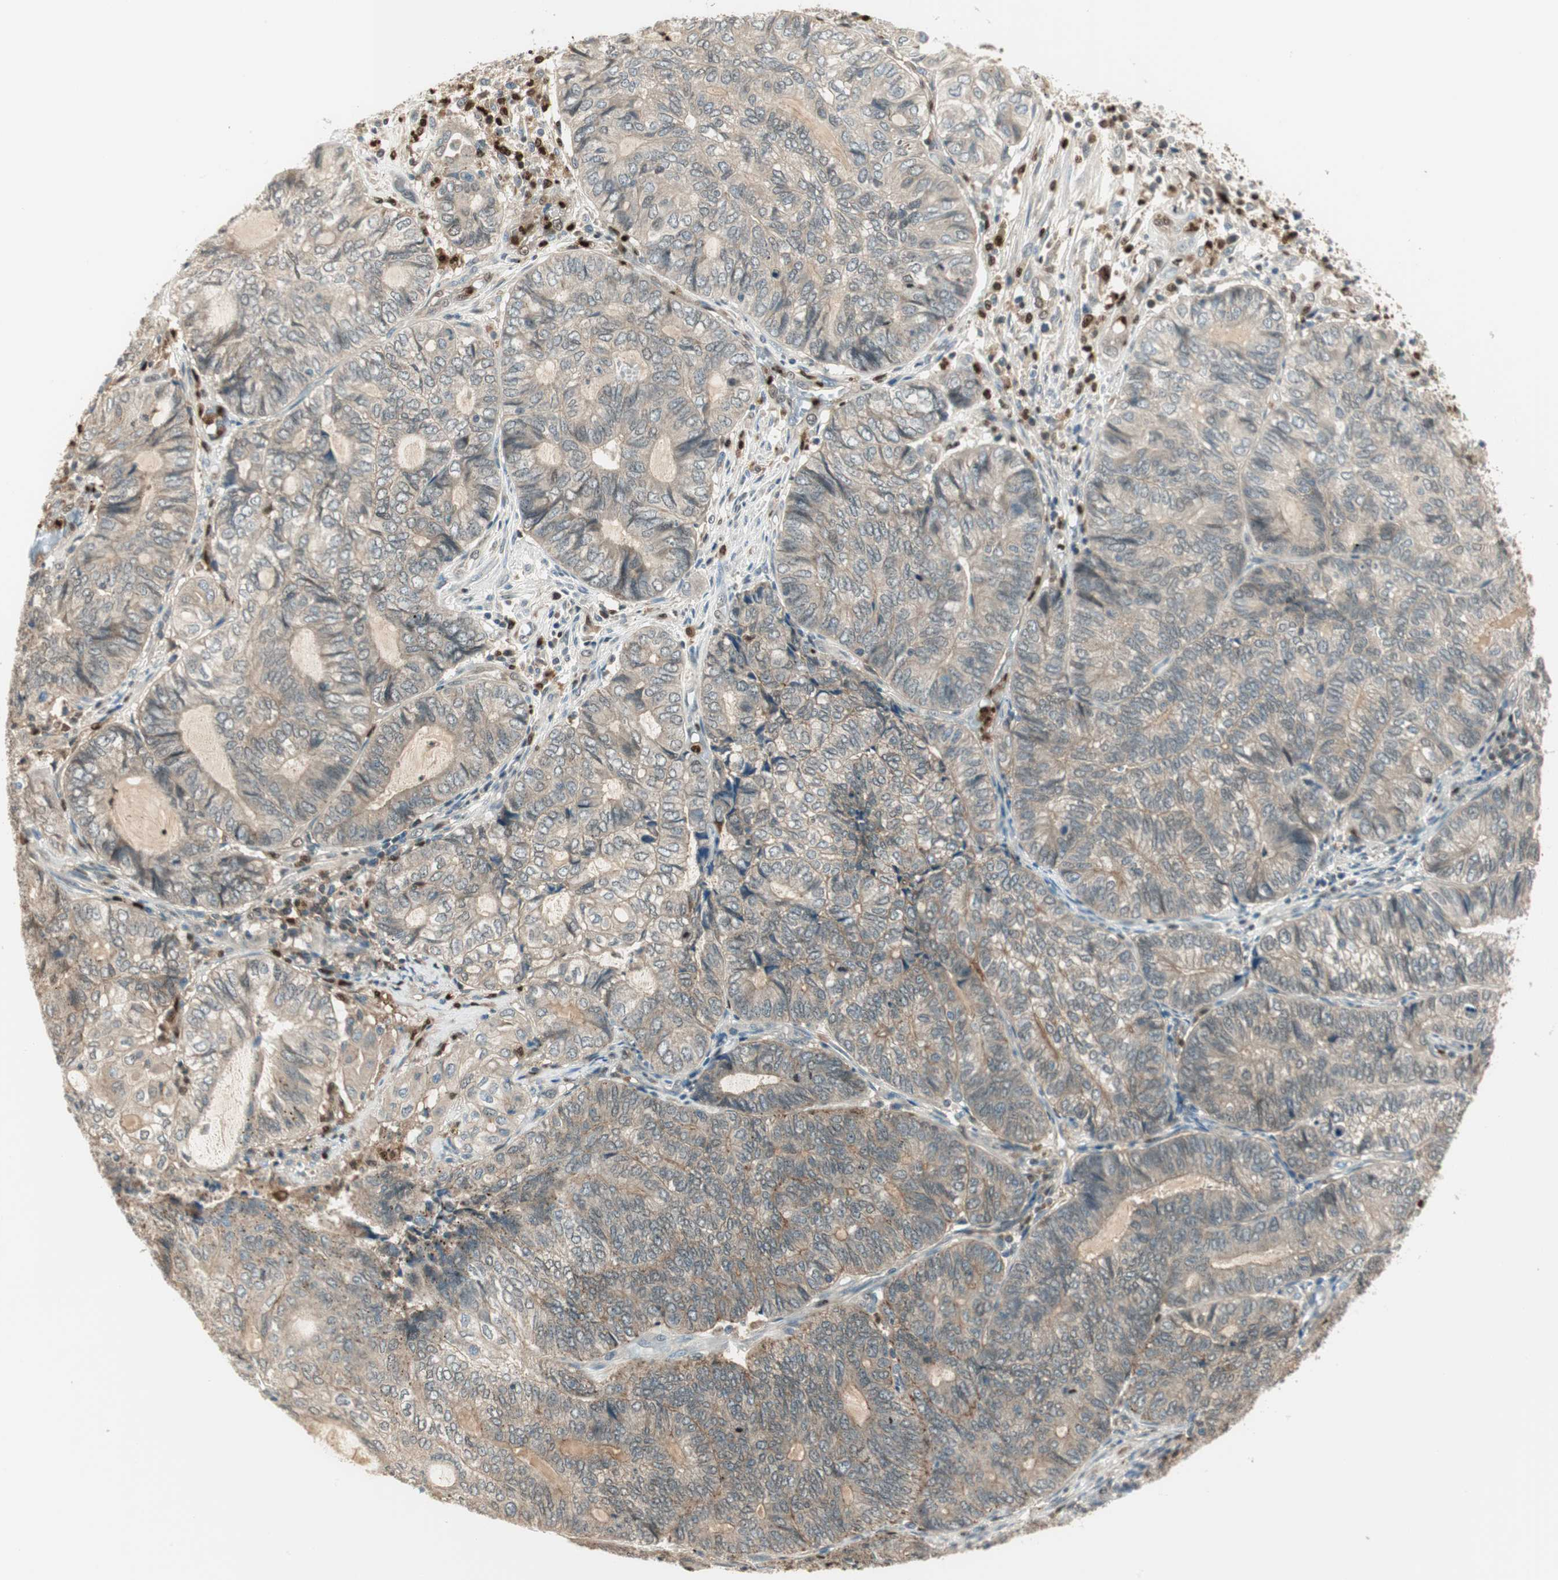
{"staining": {"intensity": "weak", "quantity": "<25%", "location": "cytoplasmic/membranous"}, "tissue": "endometrial cancer", "cell_type": "Tumor cells", "image_type": "cancer", "snomed": [{"axis": "morphology", "description": "Adenocarcinoma, NOS"}, {"axis": "topography", "description": "Uterus"}, {"axis": "topography", "description": "Endometrium"}], "caption": "Immunohistochemistry (IHC) image of adenocarcinoma (endometrial) stained for a protein (brown), which displays no positivity in tumor cells.", "gene": "LTA4H", "patient": {"sex": "female", "age": 70}}